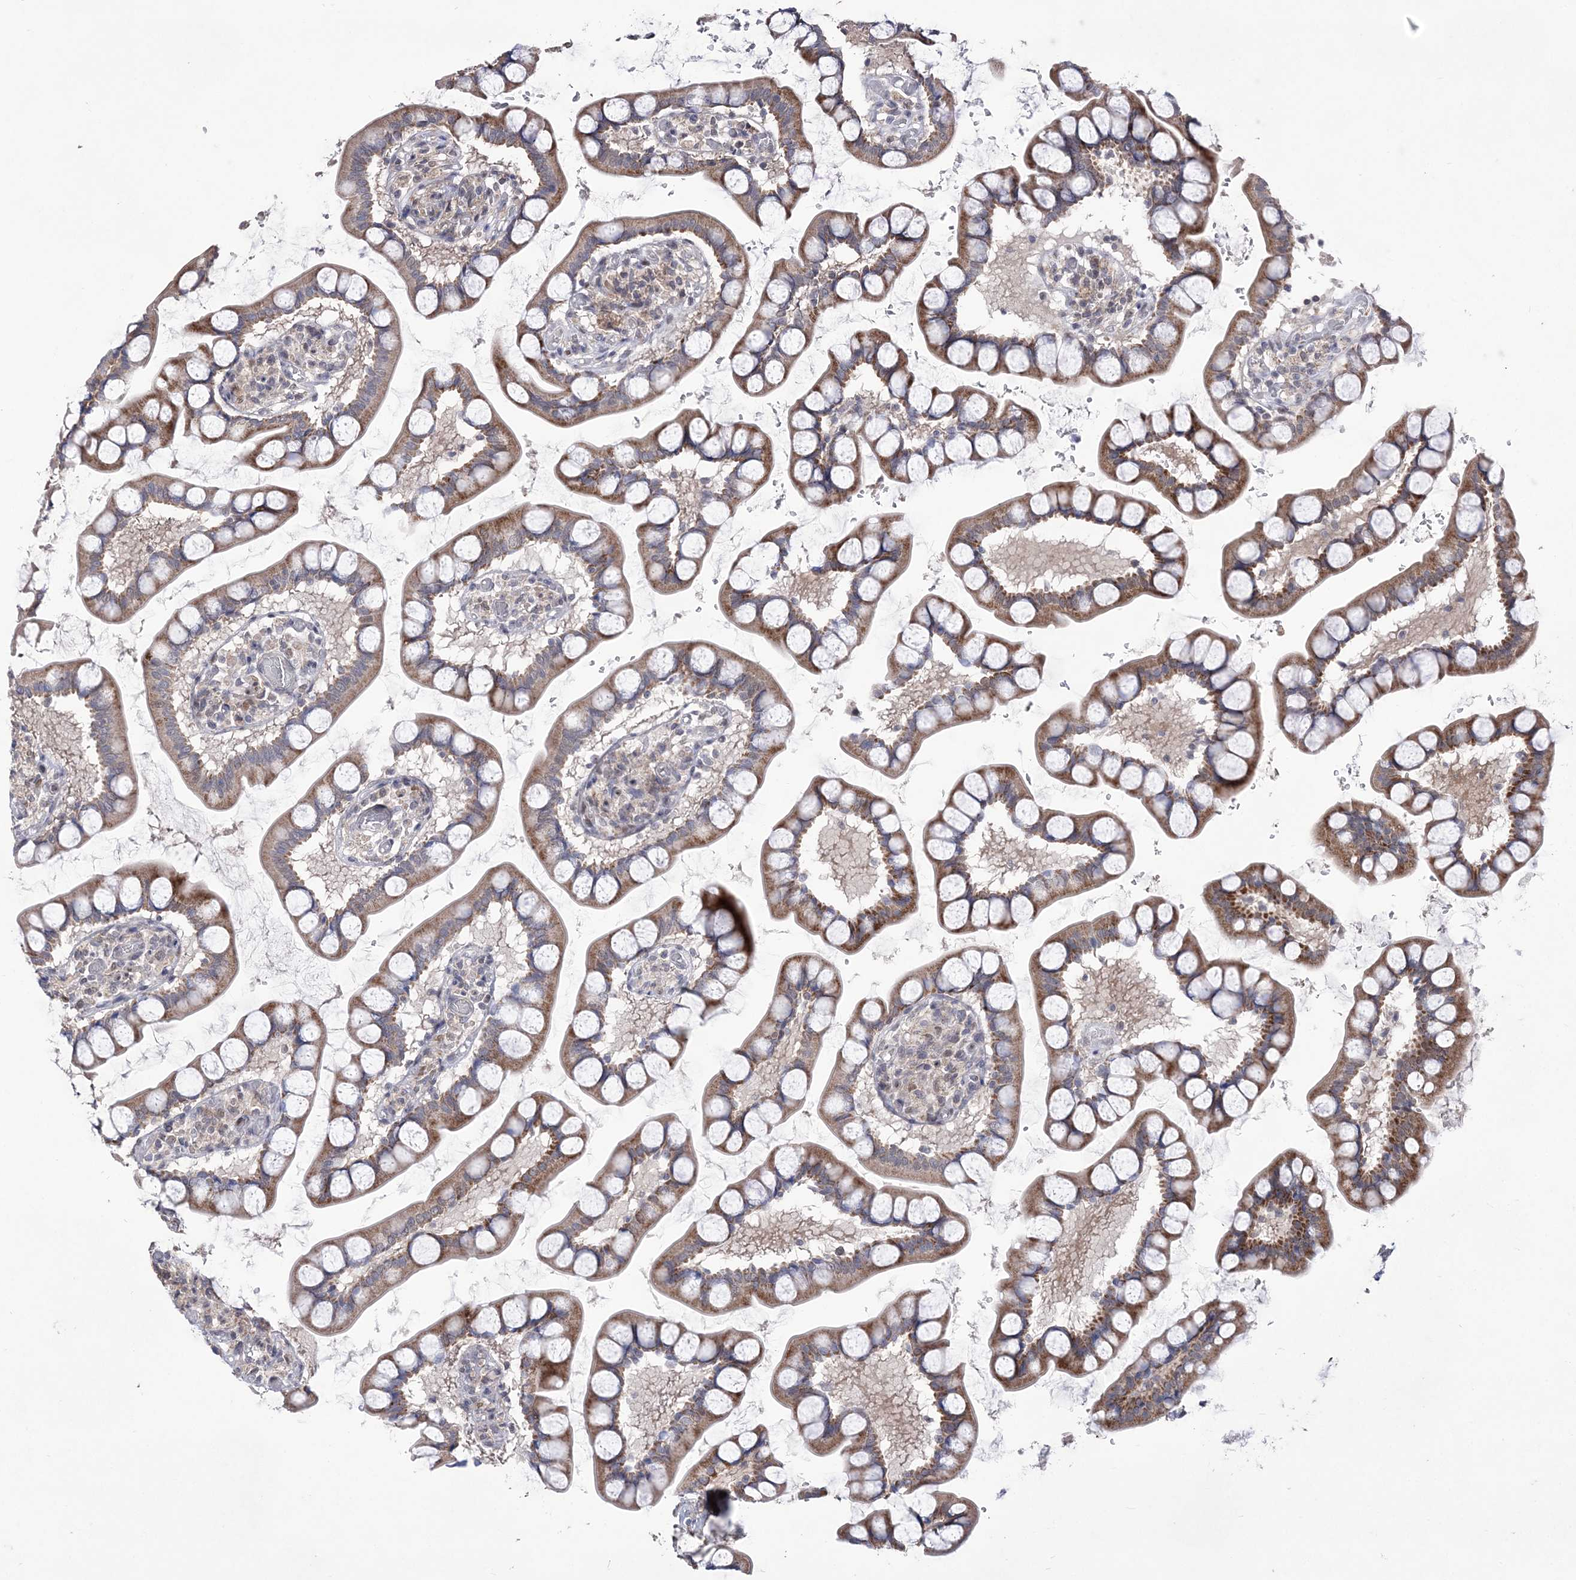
{"staining": {"intensity": "moderate", "quantity": "25%-75%", "location": "cytoplasmic/membranous"}, "tissue": "small intestine", "cell_type": "Glandular cells", "image_type": "normal", "snomed": [{"axis": "morphology", "description": "Normal tissue, NOS"}, {"axis": "topography", "description": "Small intestine"}], "caption": "Moderate cytoplasmic/membranous positivity for a protein is seen in about 25%-75% of glandular cells of normal small intestine using immunohistochemistry (IHC).", "gene": "BOD1L1", "patient": {"sex": "male", "age": 52}}